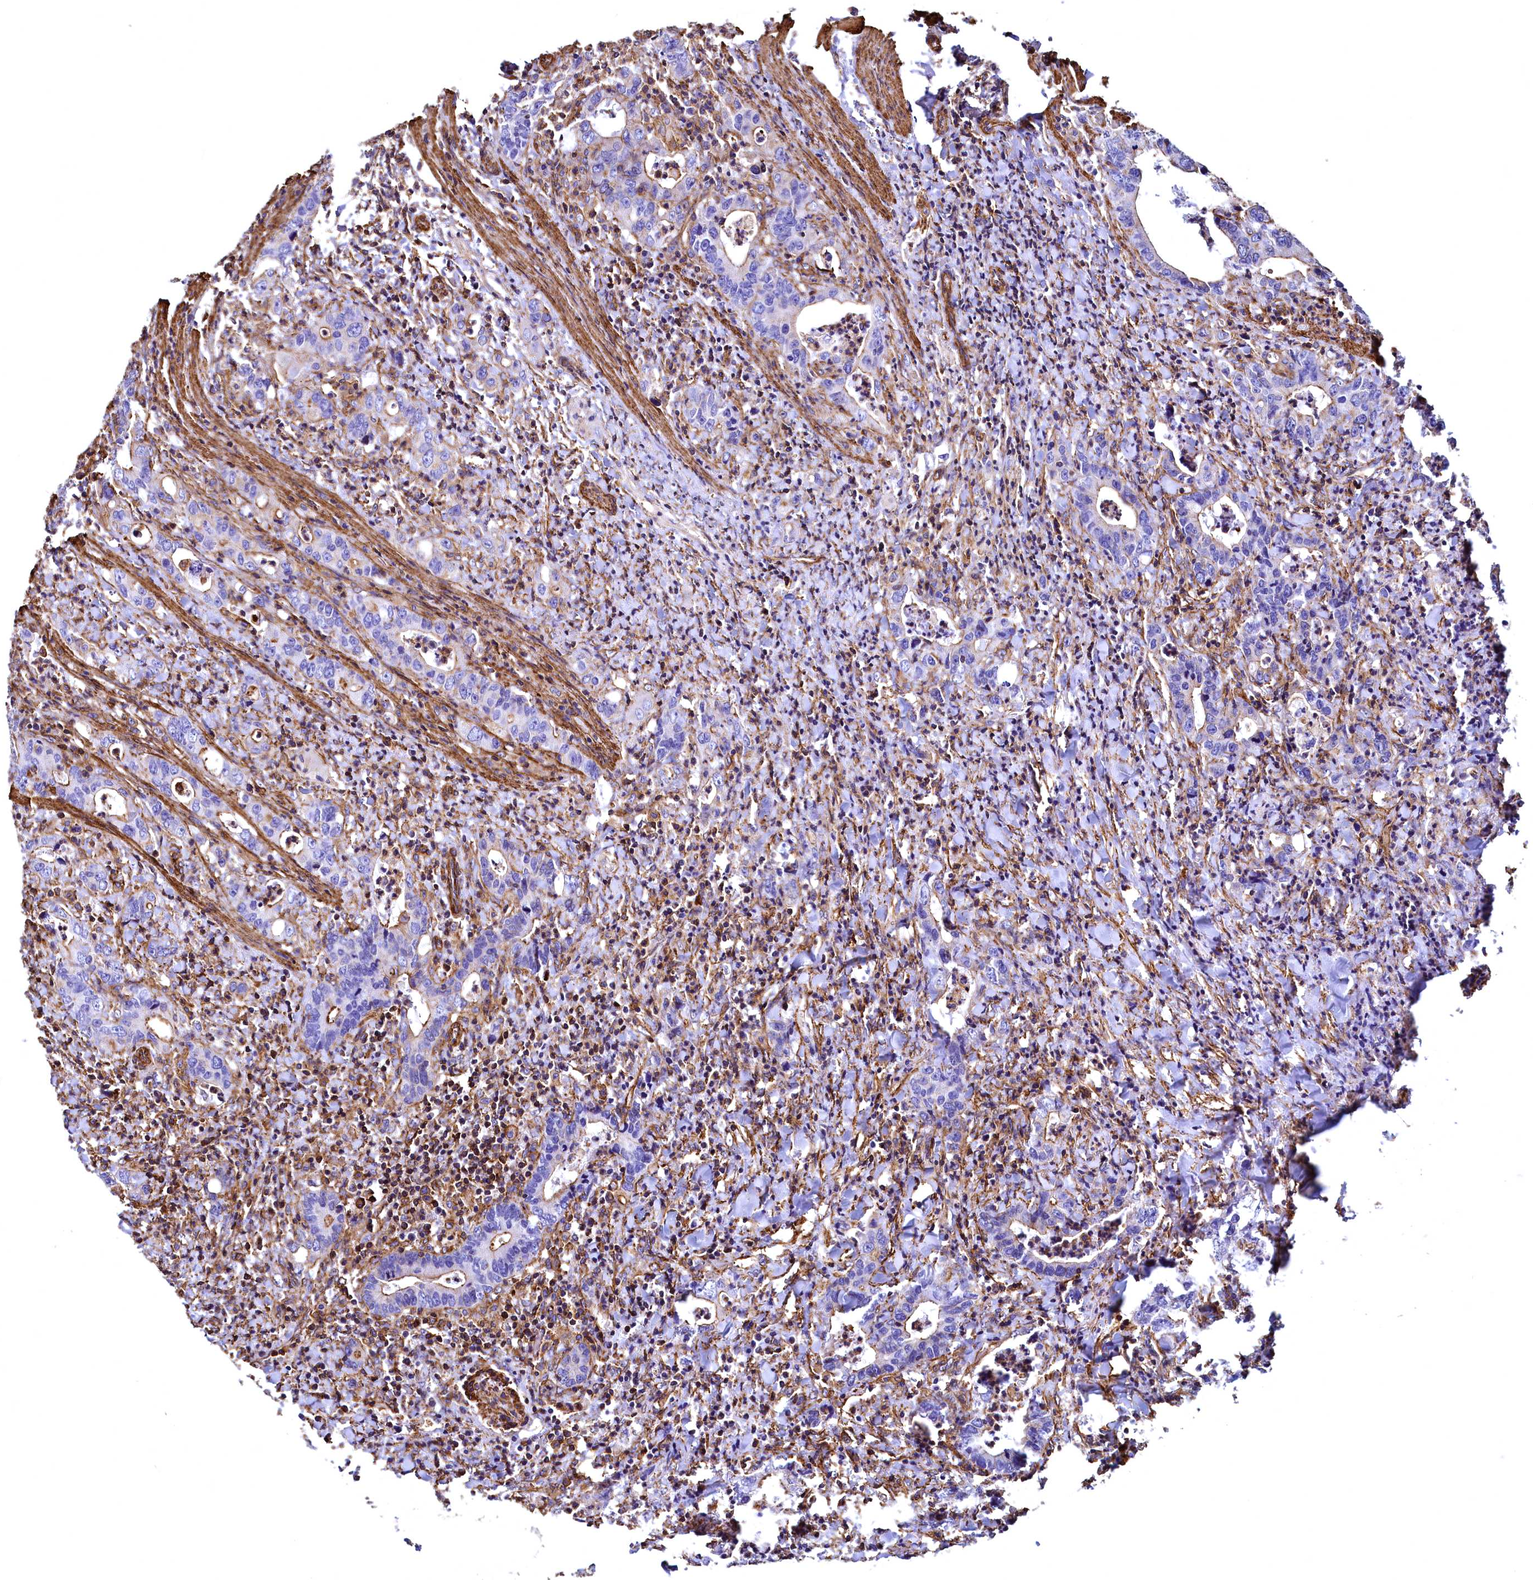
{"staining": {"intensity": "moderate", "quantity": "<25%", "location": "cytoplasmic/membranous"}, "tissue": "colorectal cancer", "cell_type": "Tumor cells", "image_type": "cancer", "snomed": [{"axis": "morphology", "description": "Adenocarcinoma, NOS"}, {"axis": "topography", "description": "Colon"}], "caption": "Immunohistochemistry photomicrograph of colorectal adenocarcinoma stained for a protein (brown), which reveals low levels of moderate cytoplasmic/membranous expression in about <25% of tumor cells.", "gene": "THBS1", "patient": {"sex": "female", "age": 75}}